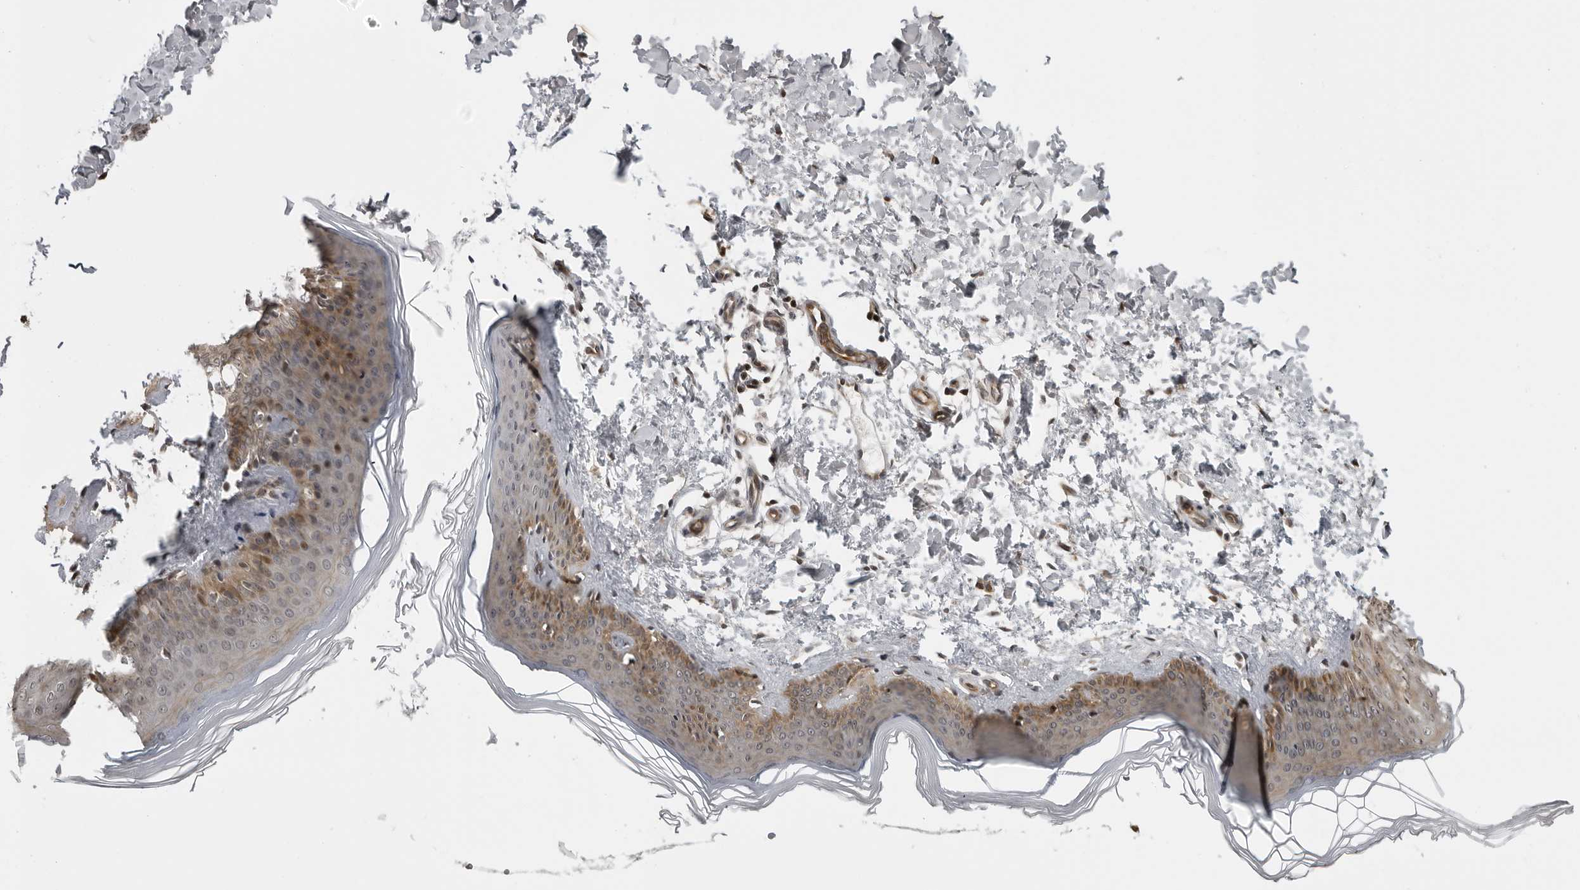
{"staining": {"intensity": "moderate", "quantity": ">75%", "location": "cytoplasmic/membranous"}, "tissue": "skin", "cell_type": "Fibroblasts", "image_type": "normal", "snomed": [{"axis": "morphology", "description": "Normal tissue, NOS"}, {"axis": "topography", "description": "Skin"}], "caption": "Immunohistochemical staining of normal skin reveals medium levels of moderate cytoplasmic/membranous positivity in approximately >75% of fibroblasts.", "gene": "PRRX2", "patient": {"sex": "female", "age": 27}}